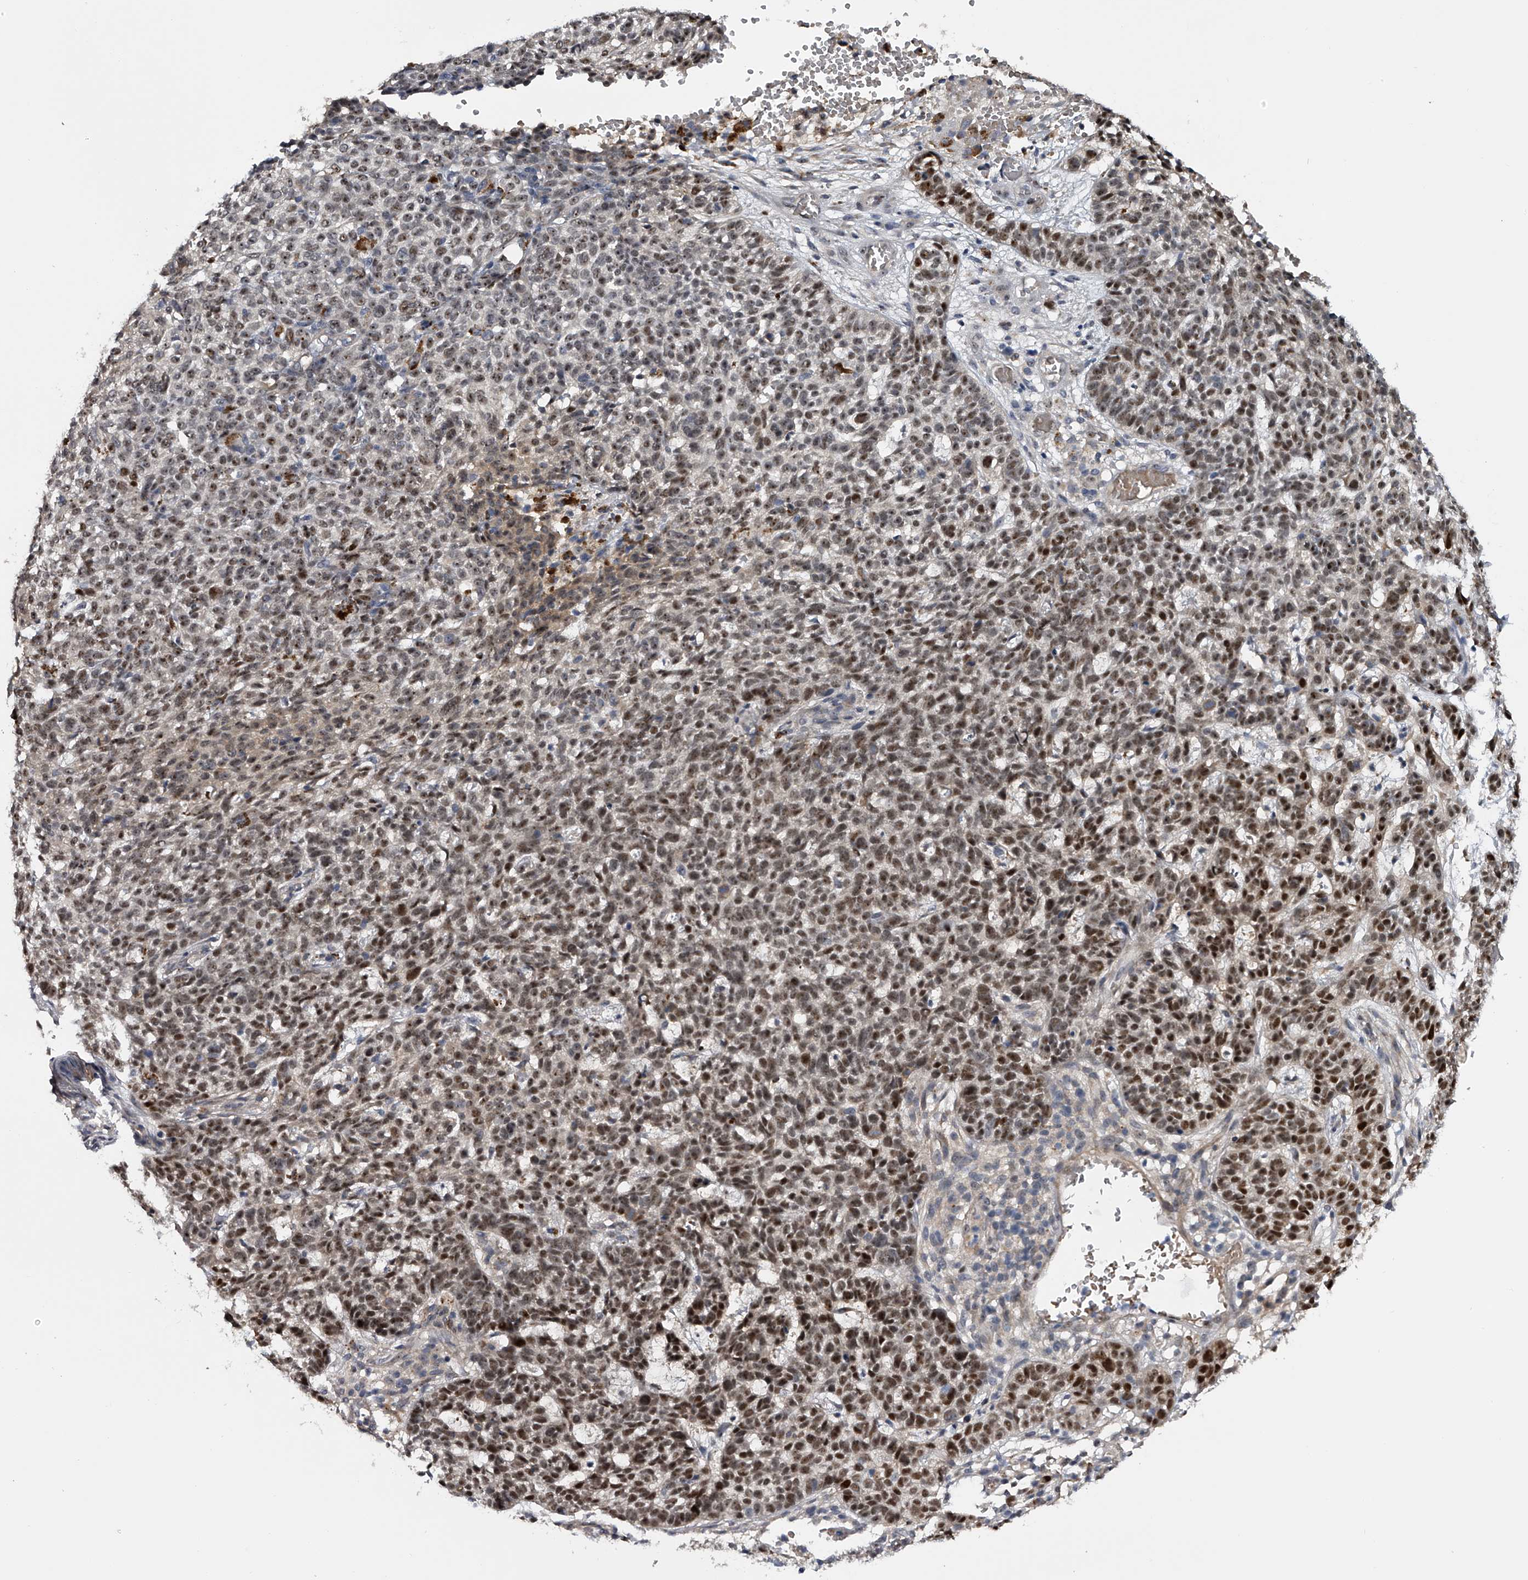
{"staining": {"intensity": "moderate", "quantity": ">75%", "location": "nuclear"}, "tissue": "skin cancer", "cell_type": "Tumor cells", "image_type": "cancer", "snomed": [{"axis": "morphology", "description": "Basal cell carcinoma"}, {"axis": "topography", "description": "Skin"}], "caption": "An immunohistochemistry micrograph of neoplastic tissue is shown. Protein staining in brown labels moderate nuclear positivity in skin cancer (basal cell carcinoma) within tumor cells. (DAB = brown stain, brightfield microscopy at high magnification).", "gene": "MDN1", "patient": {"sex": "male", "age": 85}}